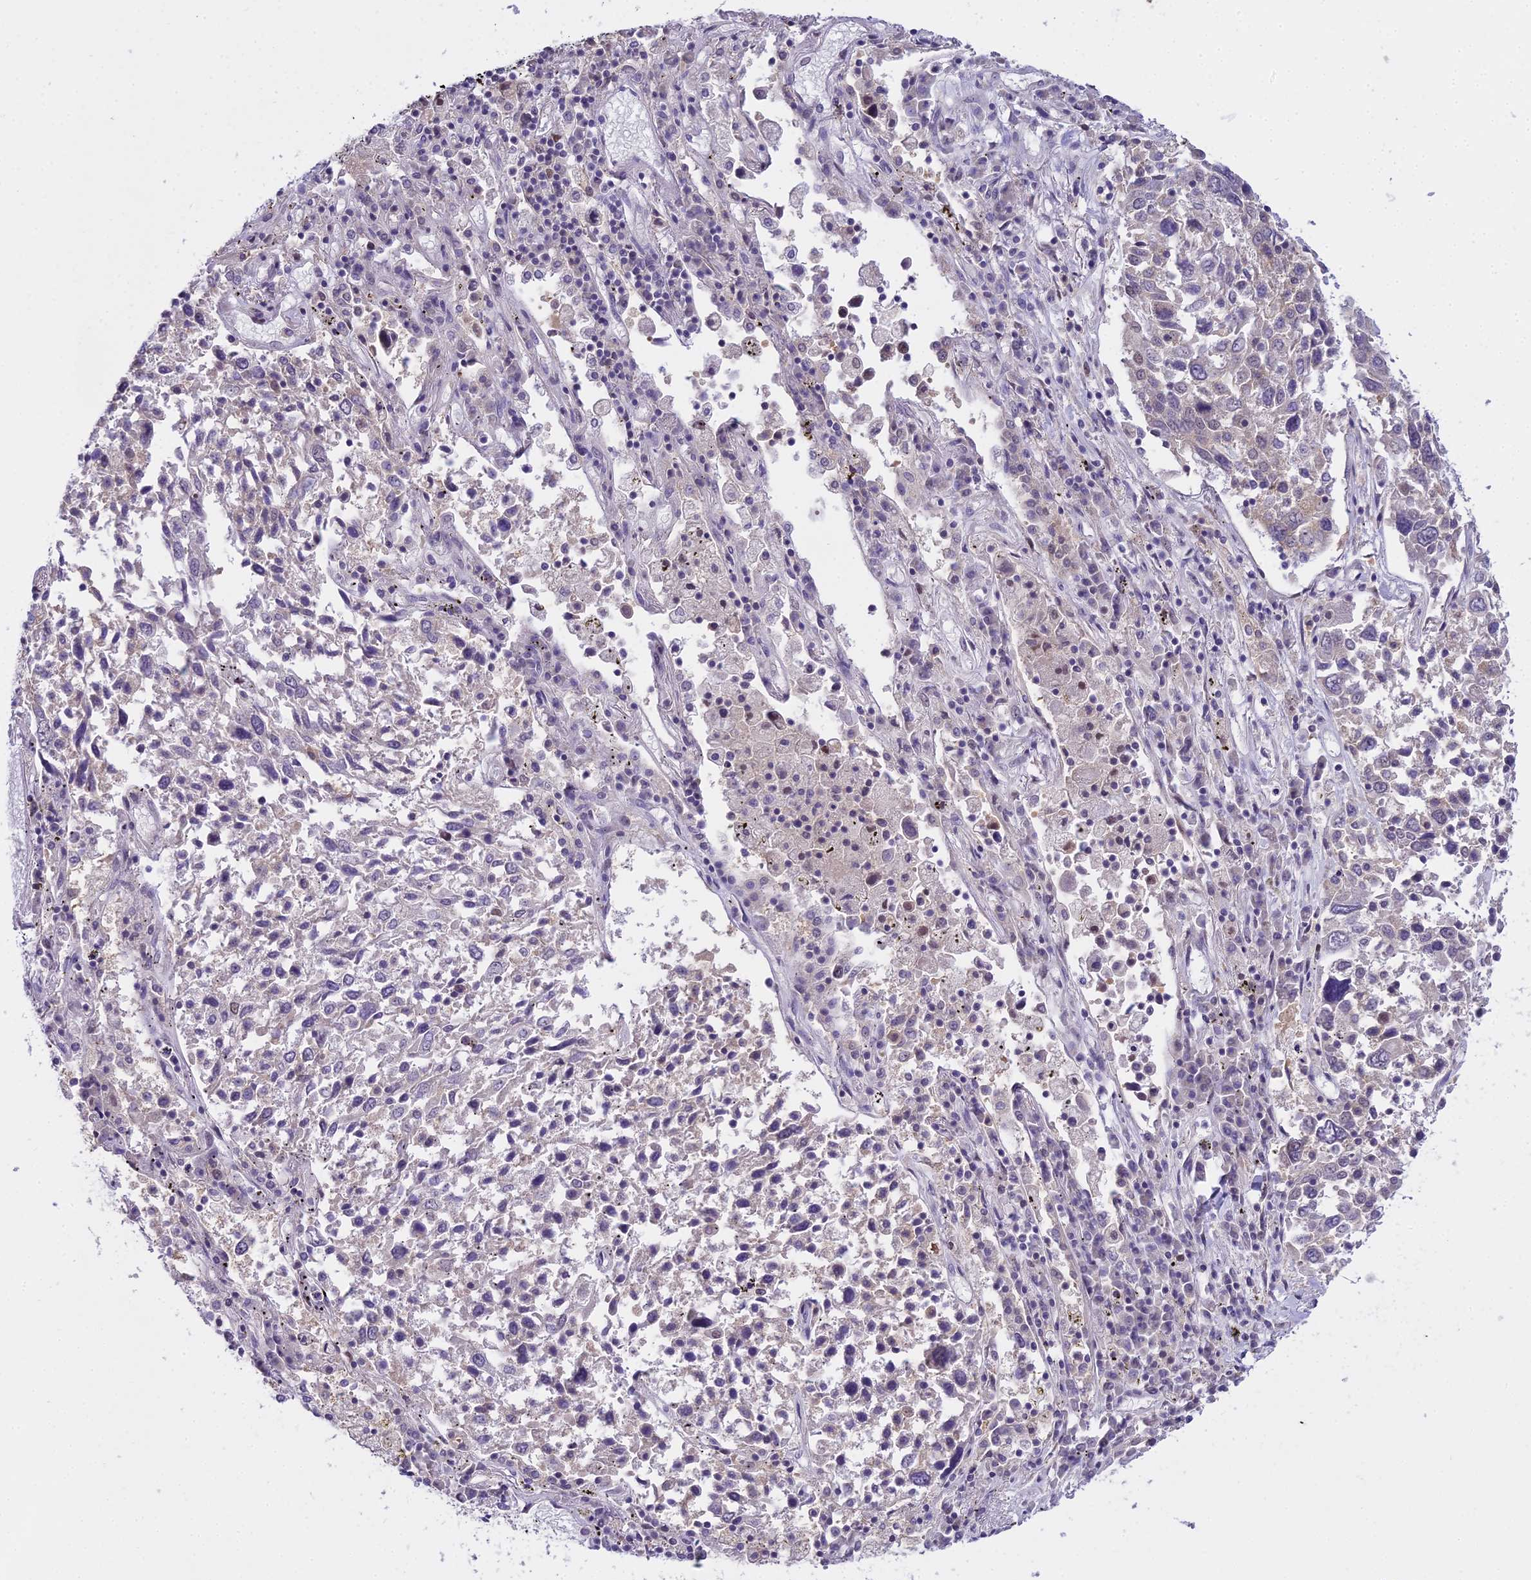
{"staining": {"intensity": "negative", "quantity": "none", "location": "none"}, "tissue": "lung cancer", "cell_type": "Tumor cells", "image_type": "cancer", "snomed": [{"axis": "morphology", "description": "Squamous cell carcinoma, NOS"}, {"axis": "topography", "description": "Lung"}], "caption": "This is an immunohistochemistry micrograph of human lung cancer (squamous cell carcinoma). There is no positivity in tumor cells.", "gene": "MAT2A", "patient": {"sex": "male", "age": 65}}